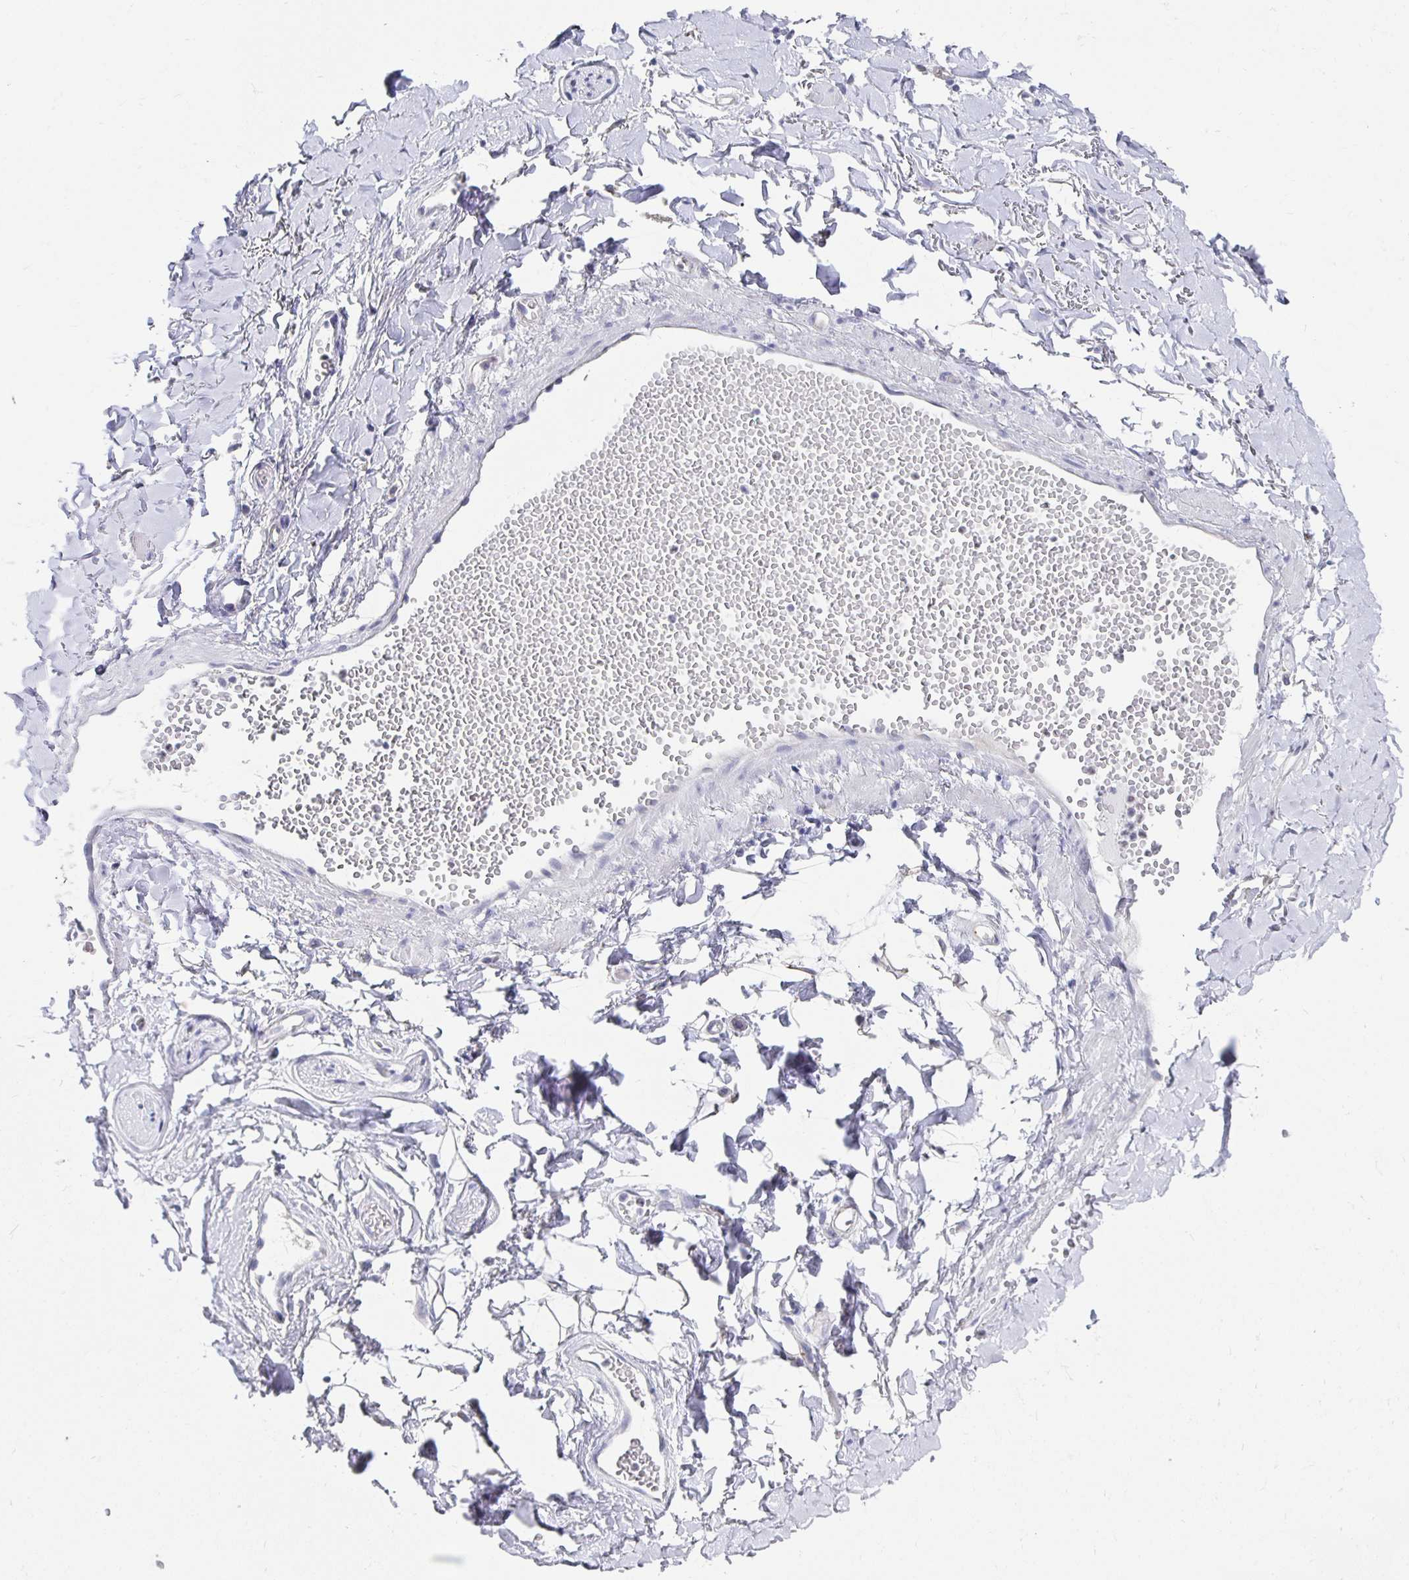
{"staining": {"intensity": "negative", "quantity": "none", "location": "none"}, "tissue": "adipose tissue", "cell_type": "Adipocytes", "image_type": "normal", "snomed": [{"axis": "morphology", "description": "Normal tissue, NOS"}, {"axis": "topography", "description": "Anal"}, {"axis": "topography", "description": "Peripheral nerve tissue"}], "caption": "High magnification brightfield microscopy of benign adipose tissue stained with DAB (brown) and counterstained with hematoxylin (blue): adipocytes show no significant staining. Nuclei are stained in blue.", "gene": "NOCT", "patient": {"sex": "male", "age": 78}}